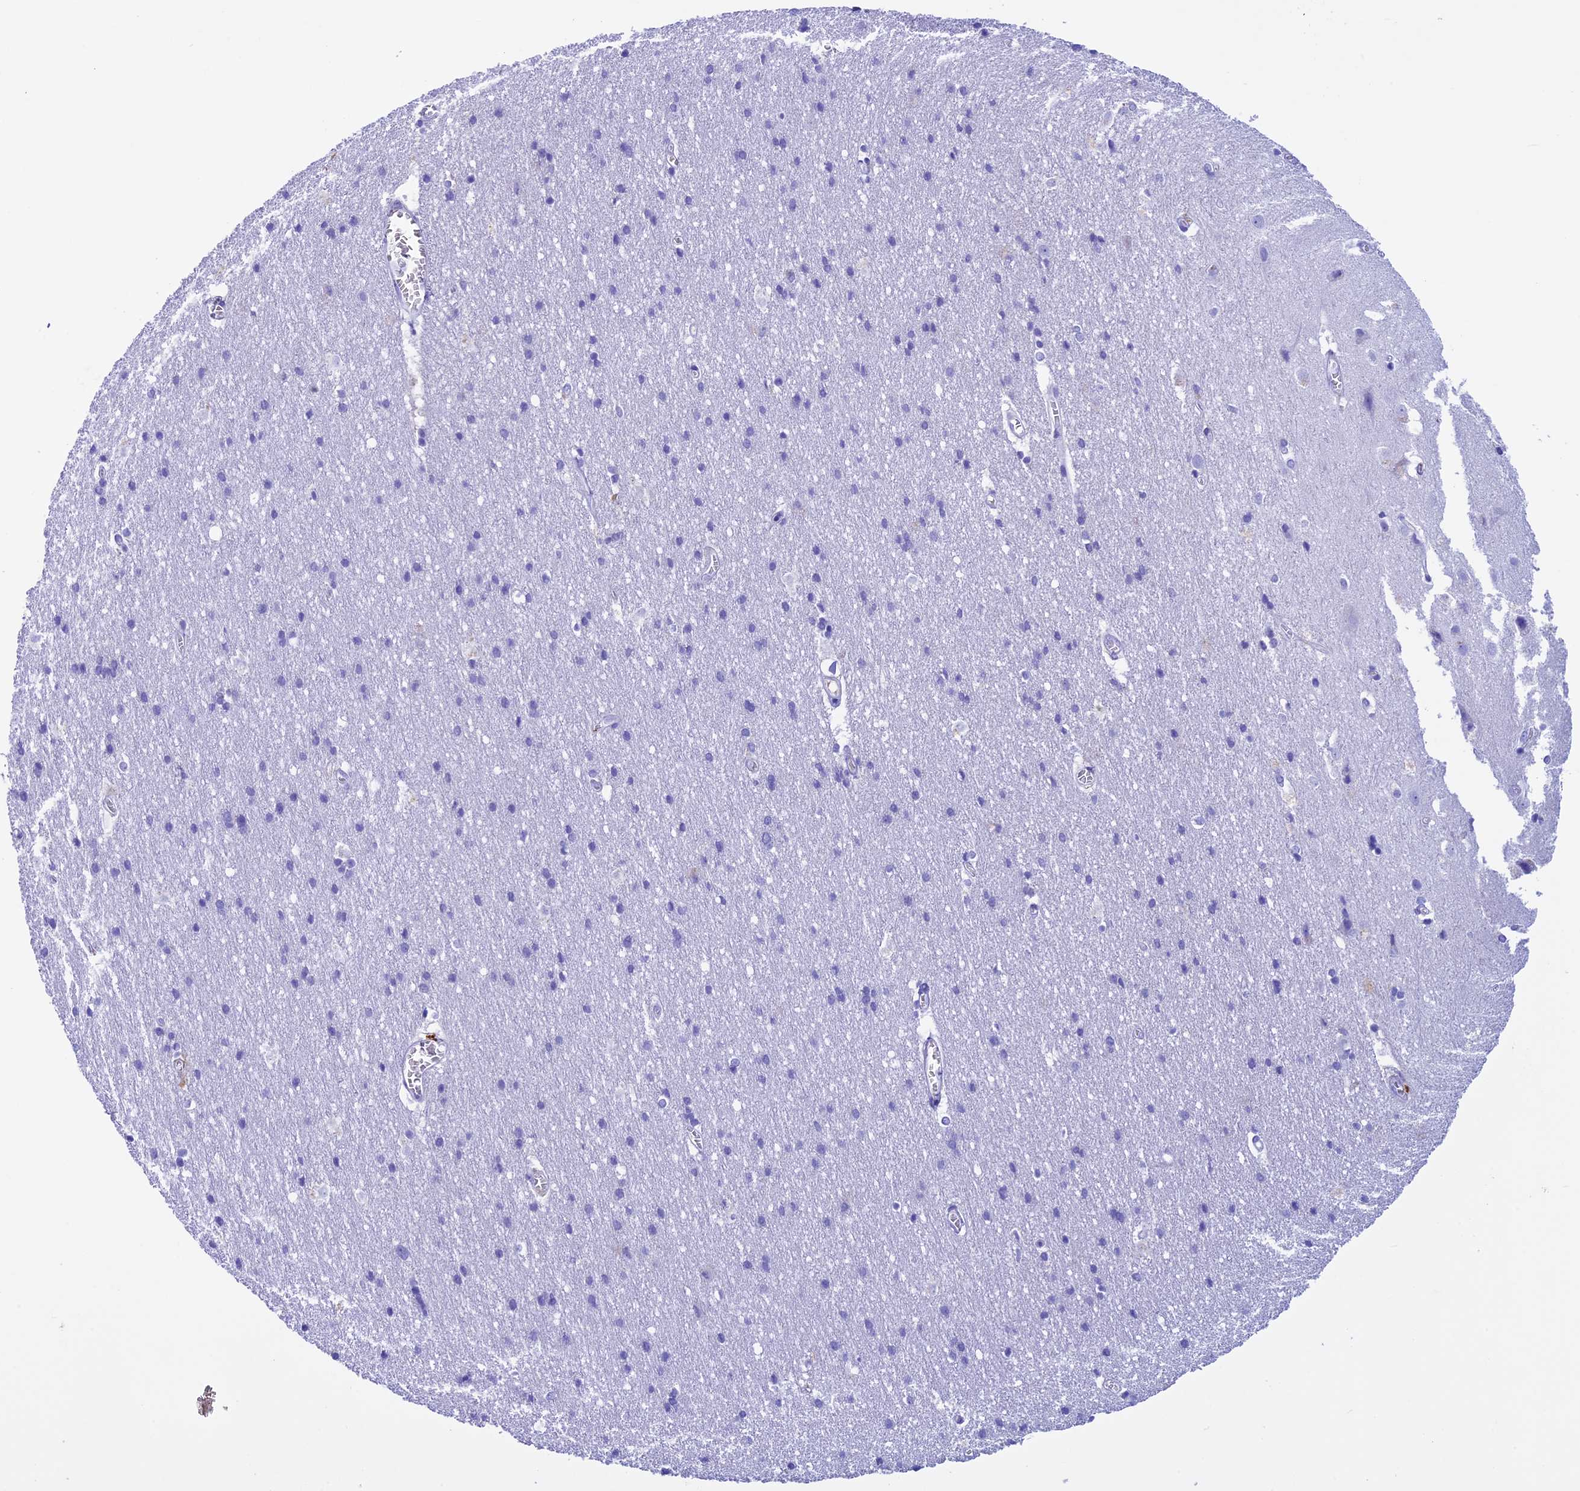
{"staining": {"intensity": "negative", "quantity": "none", "location": "none"}, "tissue": "cerebral cortex", "cell_type": "Endothelial cells", "image_type": "normal", "snomed": [{"axis": "morphology", "description": "Normal tissue, NOS"}, {"axis": "topography", "description": "Cerebral cortex"}], "caption": "Protein analysis of benign cerebral cortex demonstrates no significant positivity in endothelial cells.", "gene": "IGSF6", "patient": {"sex": "male", "age": 54}}